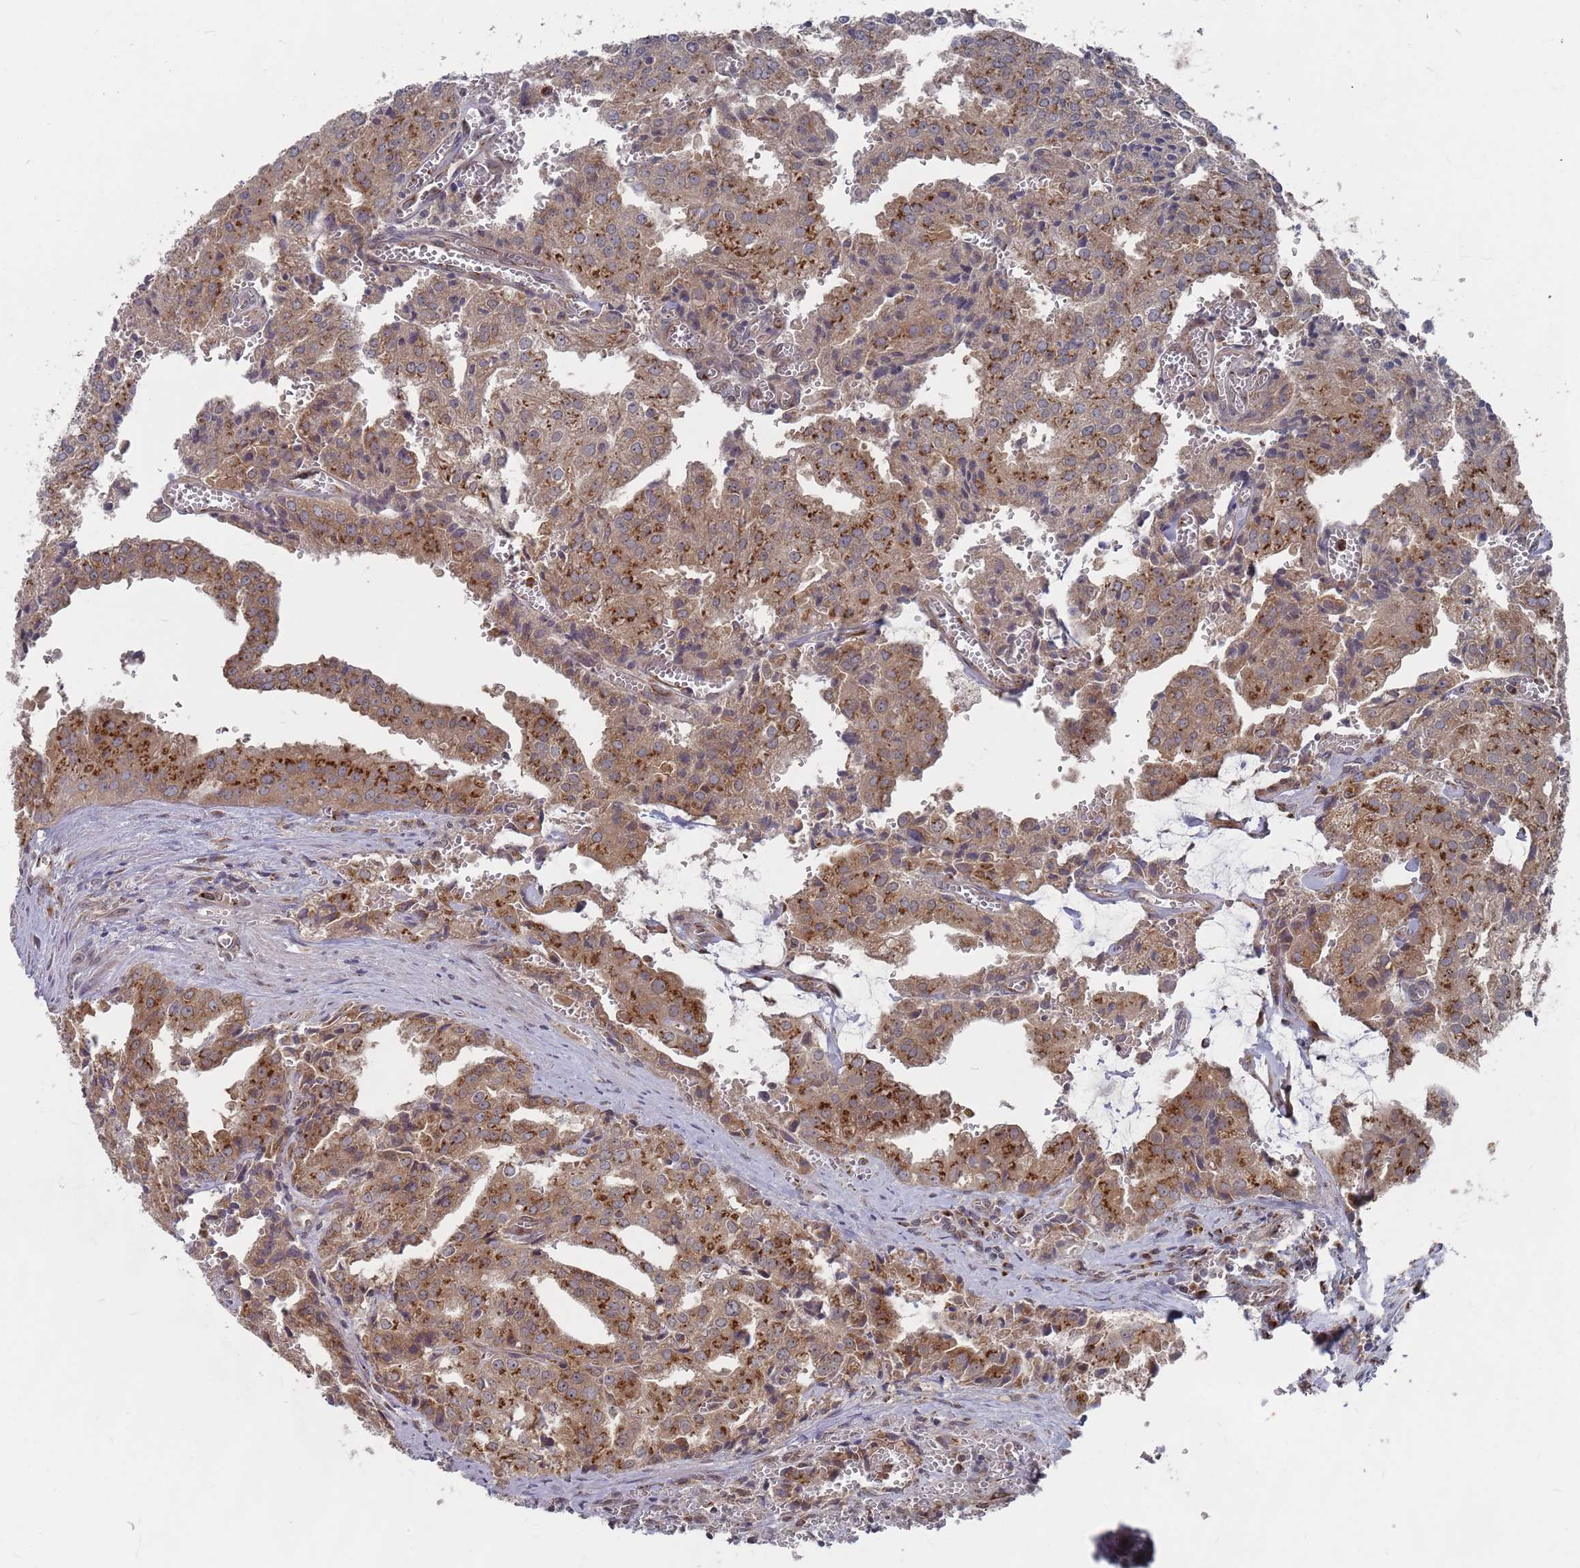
{"staining": {"intensity": "moderate", "quantity": ">75%", "location": "cytoplasmic/membranous"}, "tissue": "prostate cancer", "cell_type": "Tumor cells", "image_type": "cancer", "snomed": [{"axis": "morphology", "description": "Adenocarcinoma, High grade"}, {"axis": "topography", "description": "Prostate"}], "caption": "Prostate cancer tissue shows moderate cytoplasmic/membranous staining in about >75% of tumor cells The protein is stained brown, and the nuclei are stained in blue (DAB (3,3'-diaminobenzidine) IHC with brightfield microscopy, high magnification).", "gene": "FMO4", "patient": {"sex": "male", "age": 68}}